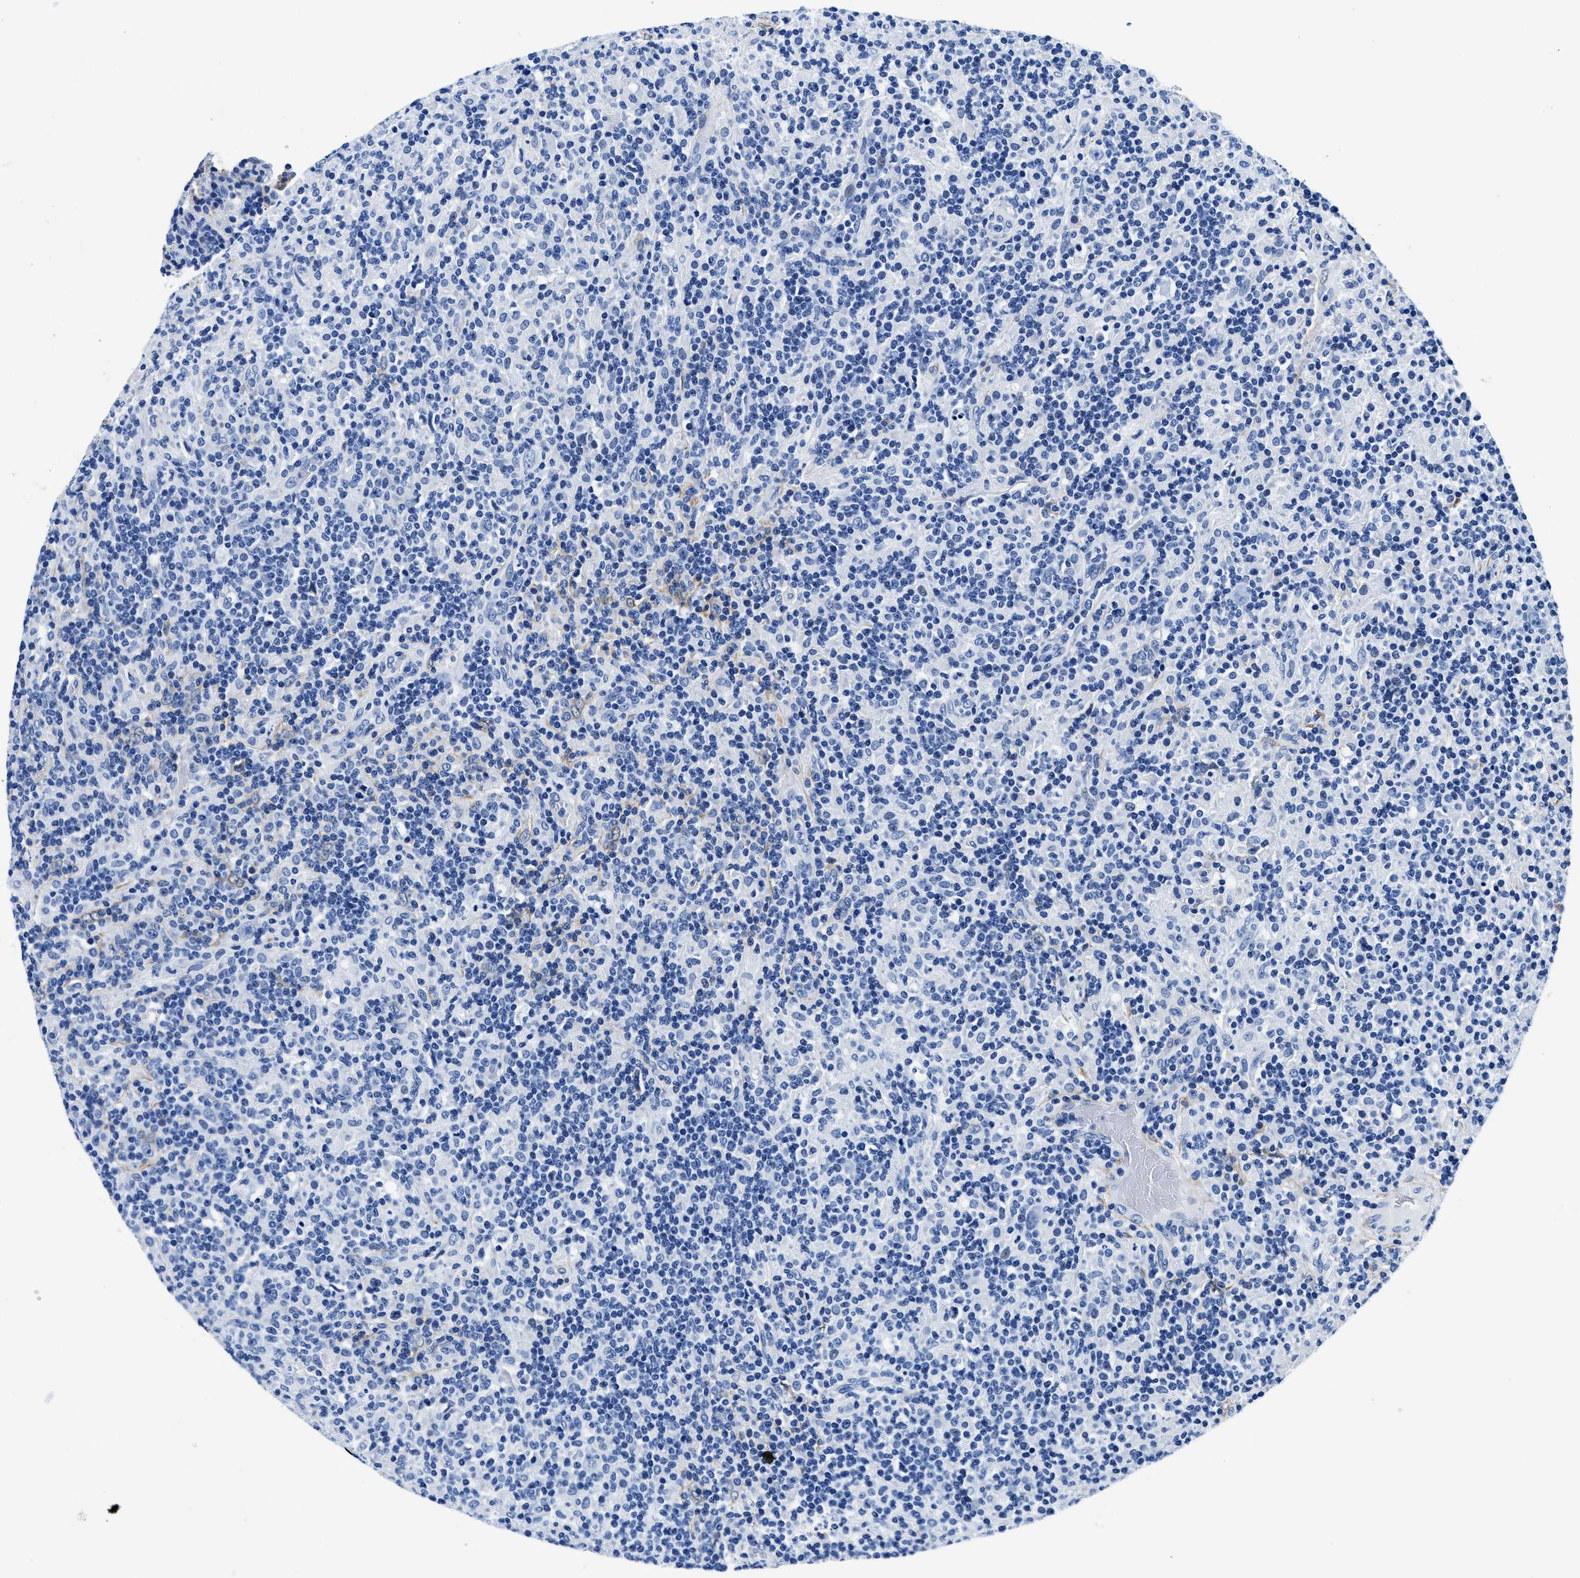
{"staining": {"intensity": "negative", "quantity": "none", "location": "none"}, "tissue": "lymphoma", "cell_type": "Tumor cells", "image_type": "cancer", "snomed": [{"axis": "morphology", "description": "Hodgkin's disease, NOS"}, {"axis": "topography", "description": "Lymph node"}], "caption": "Tumor cells are negative for brown protein staining in lymphoma.", "gene": "TEX261", "patient": {"sex": "male", "age": 70}}